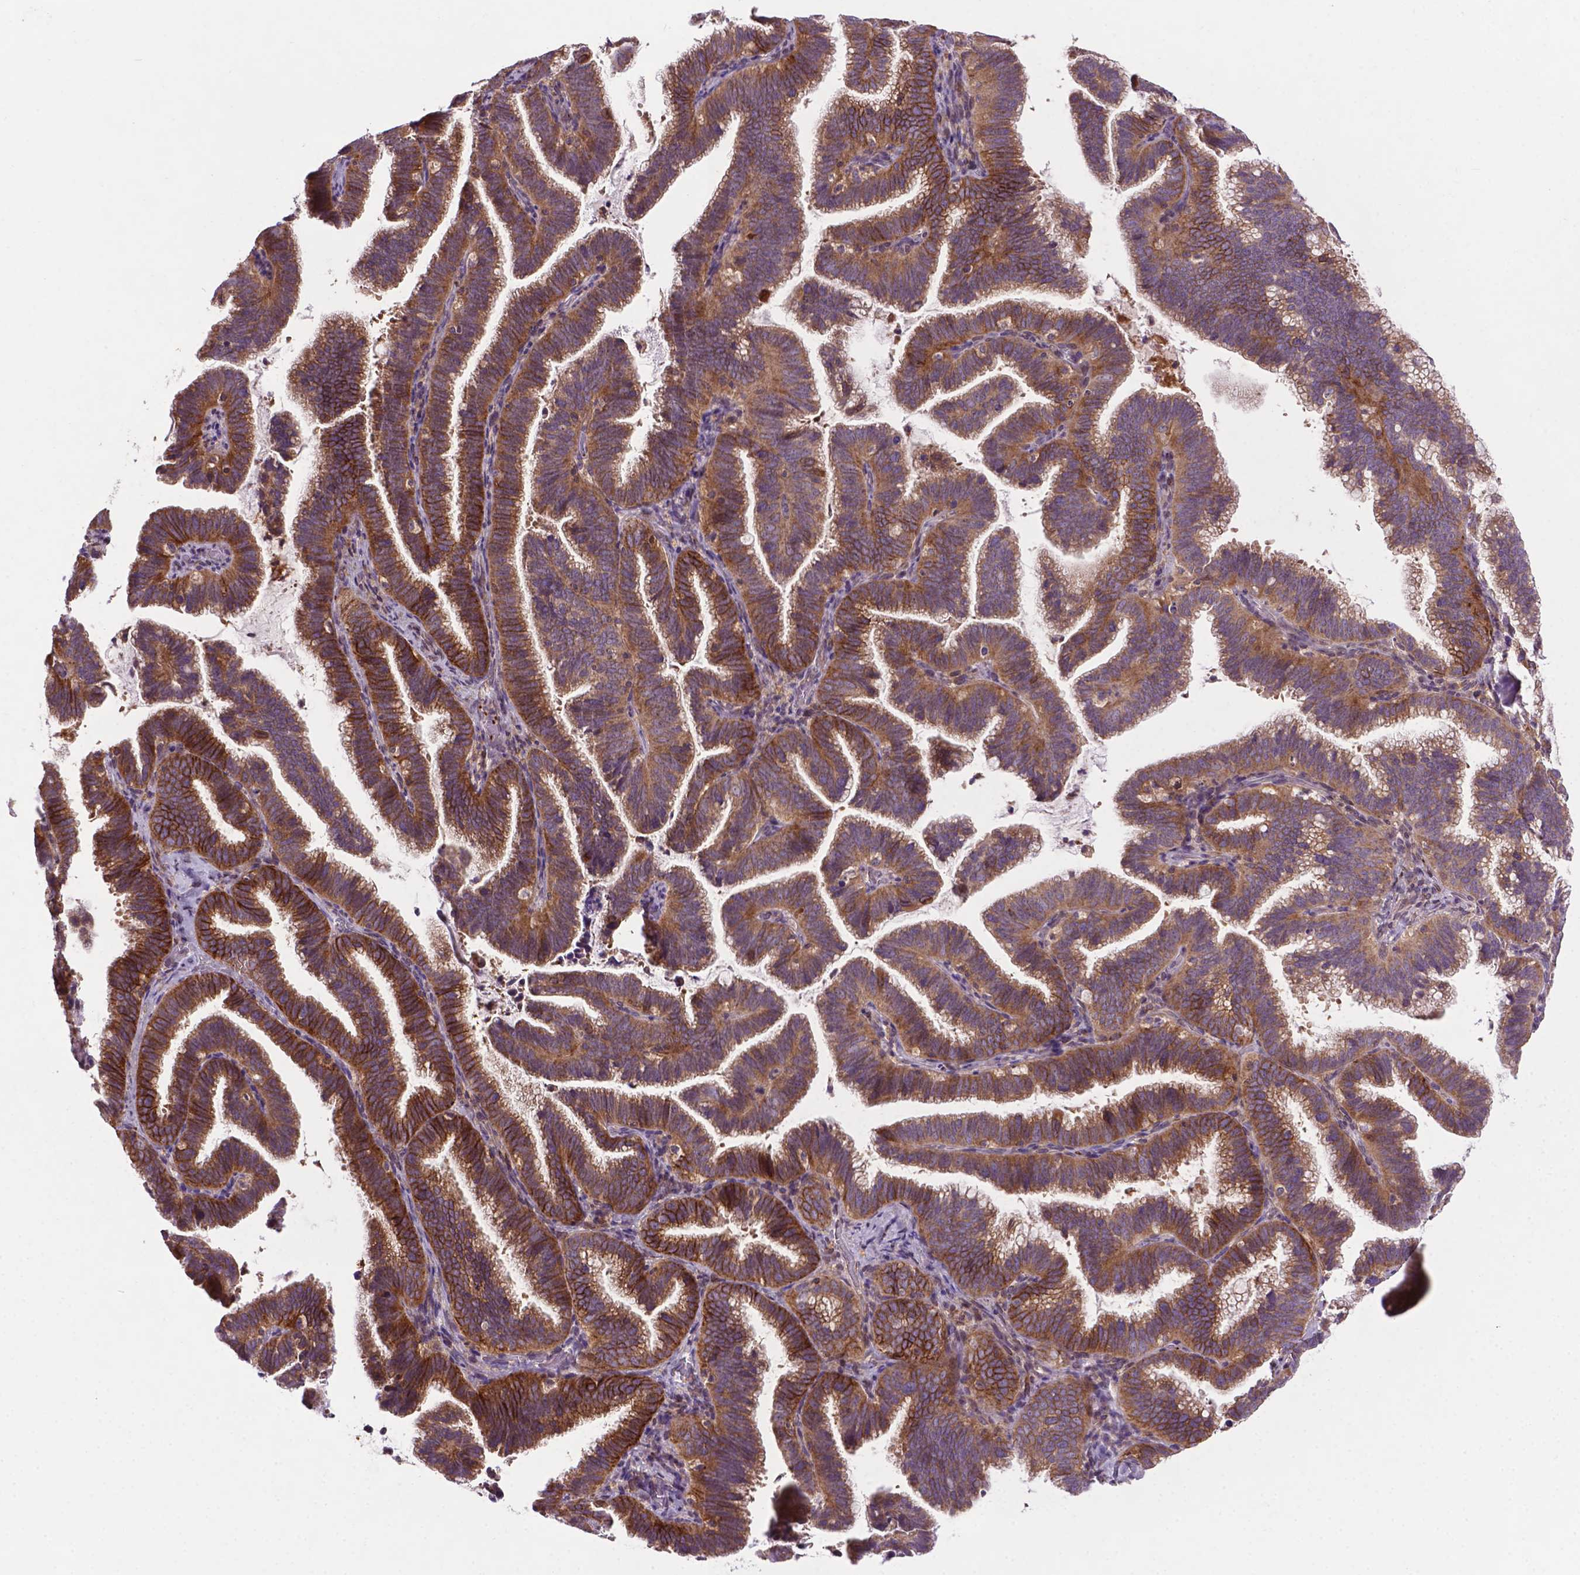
{"staining": {"intensity": "moderate", "quantity": ">75%", "location": "cytoplasmic/membranous"}, "tissue": "cervical cancer", "cell_type": "Tumor cells", "image_type": "cancer", "snomed": [{"axis": "morphology", "description": "Adenocarcinoma, NOS"}, {"axis": "topography", "description": "Cervix"}], "caption": "Immunohistochemical staining of cervical cancer exhibits medium levels of moderate cytoplasmic/membranous protein staining in about >75% of tumor cells.", "gene": "SPNS2", "patient": {"sex": "female", "age": 61}}